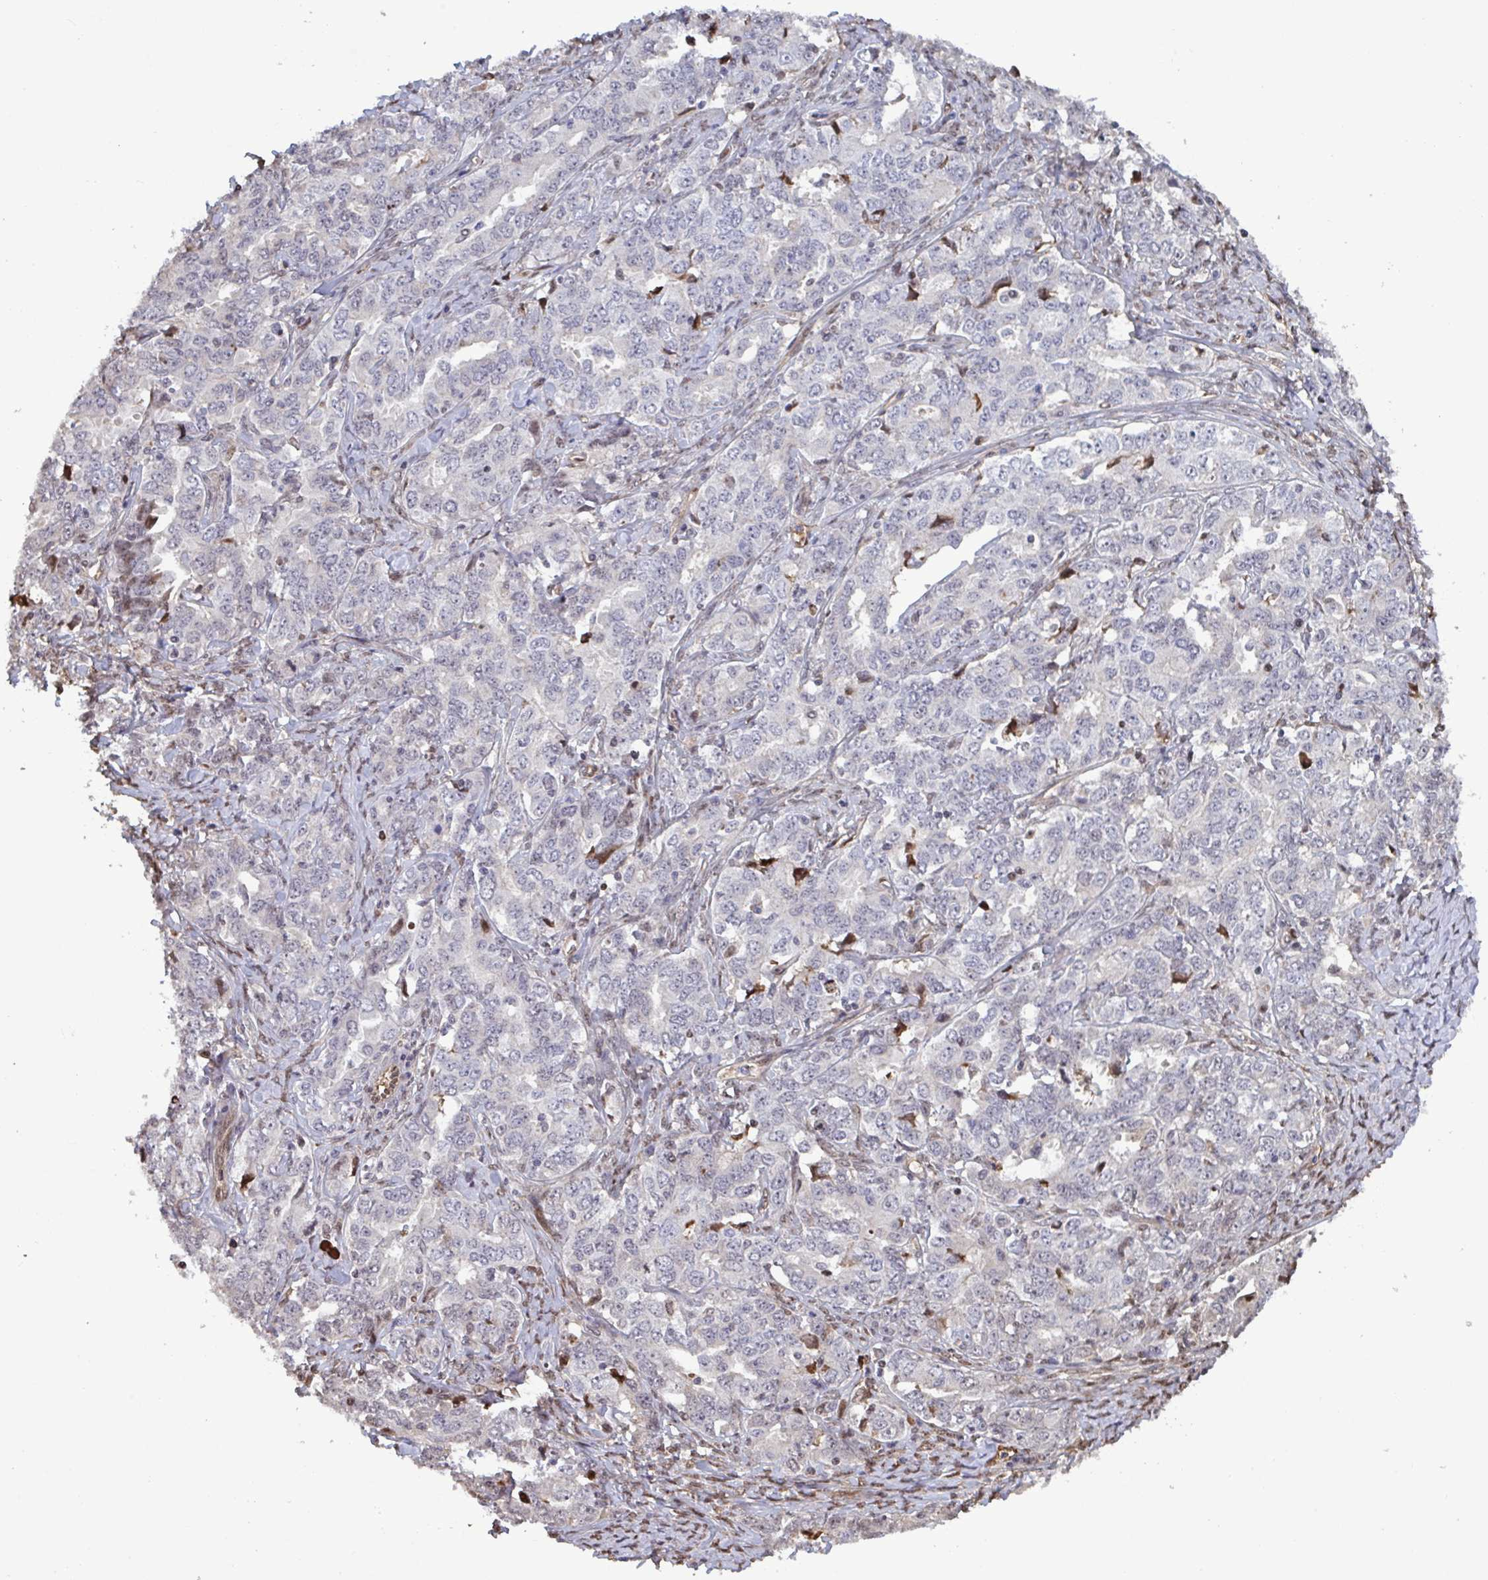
{"staining": {"intensity": "negative", "quantity": "none", "location": "none"}, "tissue": "ovarian cancer", "cell_type": "Tumor cells", "image_type": "cancer", "snomed": [{"axis": "morphology", "description": "Carcinoma, endometroid"}, {"axis": "topography", "description": "Ovary"}], "caption": "Protein analysis of ovarian cancer demonstrates no significant staining in tumor cells.", "gene": "PELI2", "patient": {"sex": "female", "age": 62}}